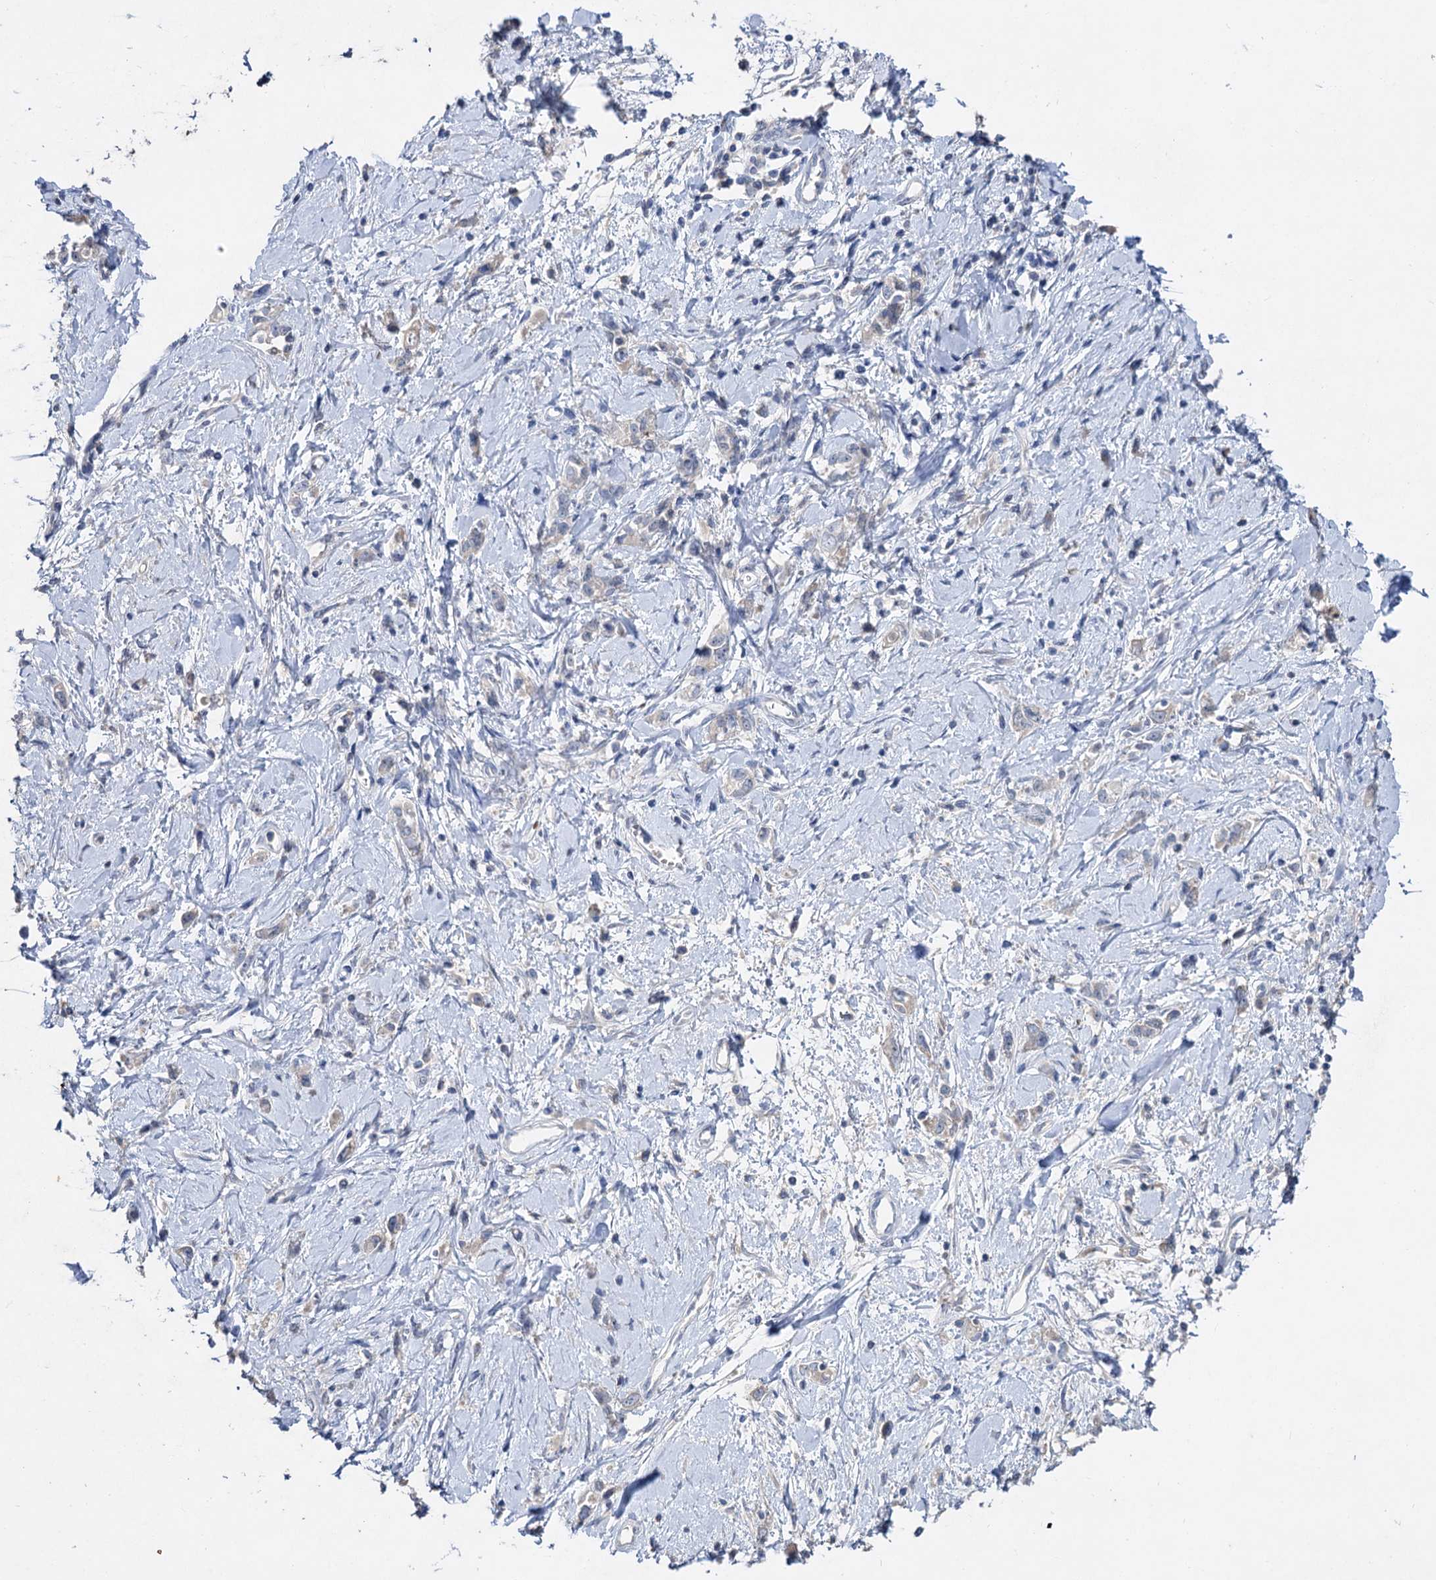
{"staining": {"intensity": "negative", "quantity": "none", "location": "none"}, "tissue": "stomach cancer", "cell_type": "Tumor cells", "image_type": "cancer", "snomed": [{"axis": "morphology", "description": "Adenocarcinoma, NOS"}, {"axis": "topography", "description": "Stomach"}], "caption": "The histopathology image exhibits no staining of tumor cells in adenocarcinoma (stomach).", "gene": "ATP4A", "patient": {"sex": "female", "age": 76}}